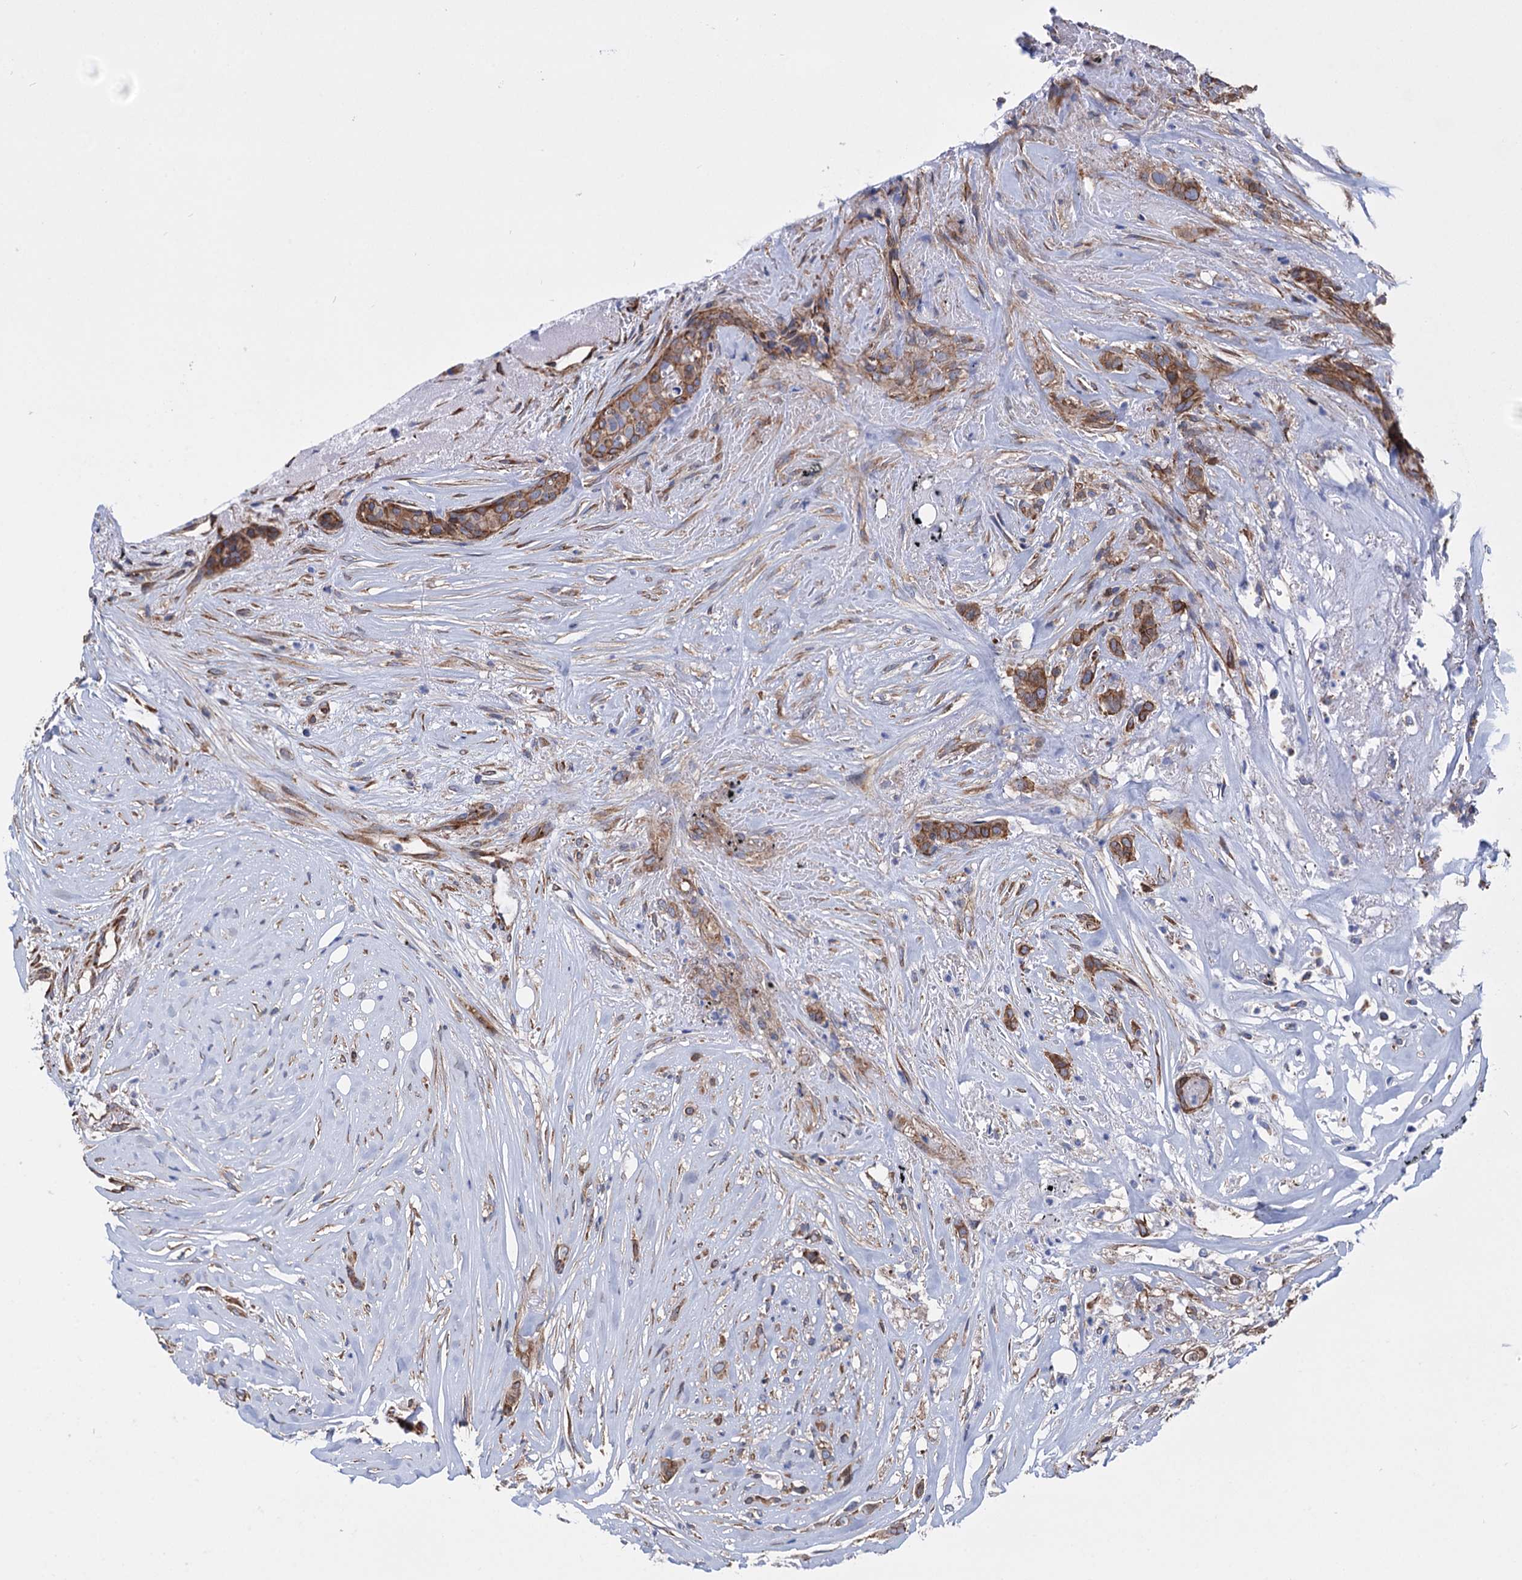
{"staining": {"intensity": "moderate", "quantity": ">75%", "location": "cytoplasmic/membranous"}, "tissue": "breast cancer", "cell_type": "Tumor cells", "image_type": "cancer", "snomed": [{"axis": "morphology", "description": "Lobular carcinoma"}, {"axis": "topography", "description": "Breast"}], "caption": "DAB (3,3'-diaminobenzidine) immunohistochemical staining of human breast lobular carcinoma demonstrates moderate cytoplasmic/membranous protein staining in about >75% of tumor cells. (Brightfield microscopy of DAB IHC at high magnification).", "gene": "SLC12A7", "patient": {"sex": "female", "age": 51}}